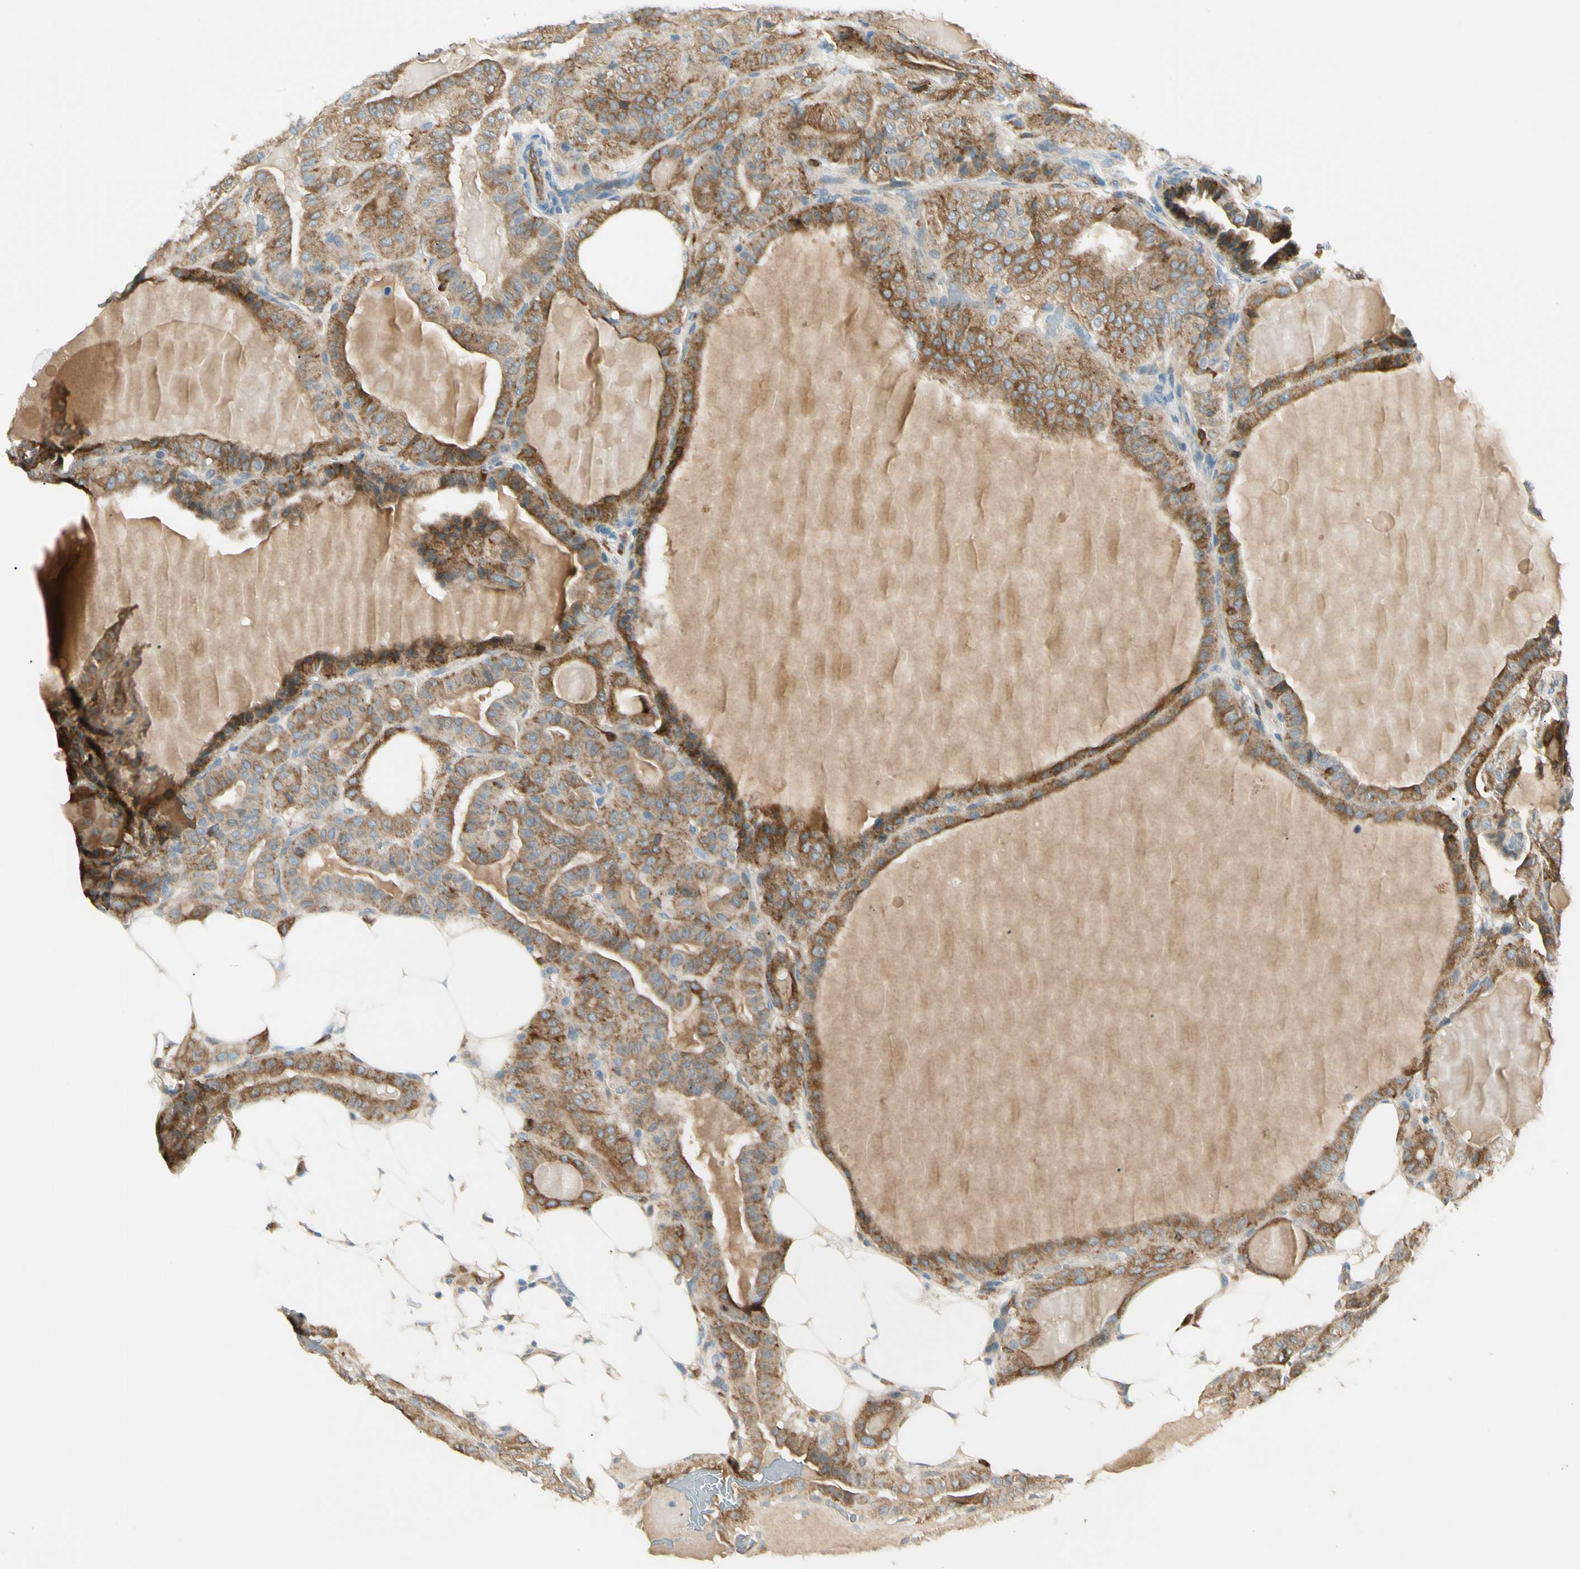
{"staining": {"intensity": "strong", "quantity": ">75%", "location": "cytoplasmic/membranous"}, "tissue": "thyroid cancer", "cell_type": "Tumor cells", "image_type": "cancer", "snomed": [{"axis": "morphology", "description": "Papillary adenocarcinoma, NOS"}, {"axis": "topography", "description": "Thyroid gland"}], "caption": "Immunohistochemical staining of human thyroid papillary adenocarcinoma exhibits high levels of strong cytoplasmic/membranous staining in about >75% of tumor cells.", "gene": "LPCAT2", "patient": {"sex": "male", "age": 77}}